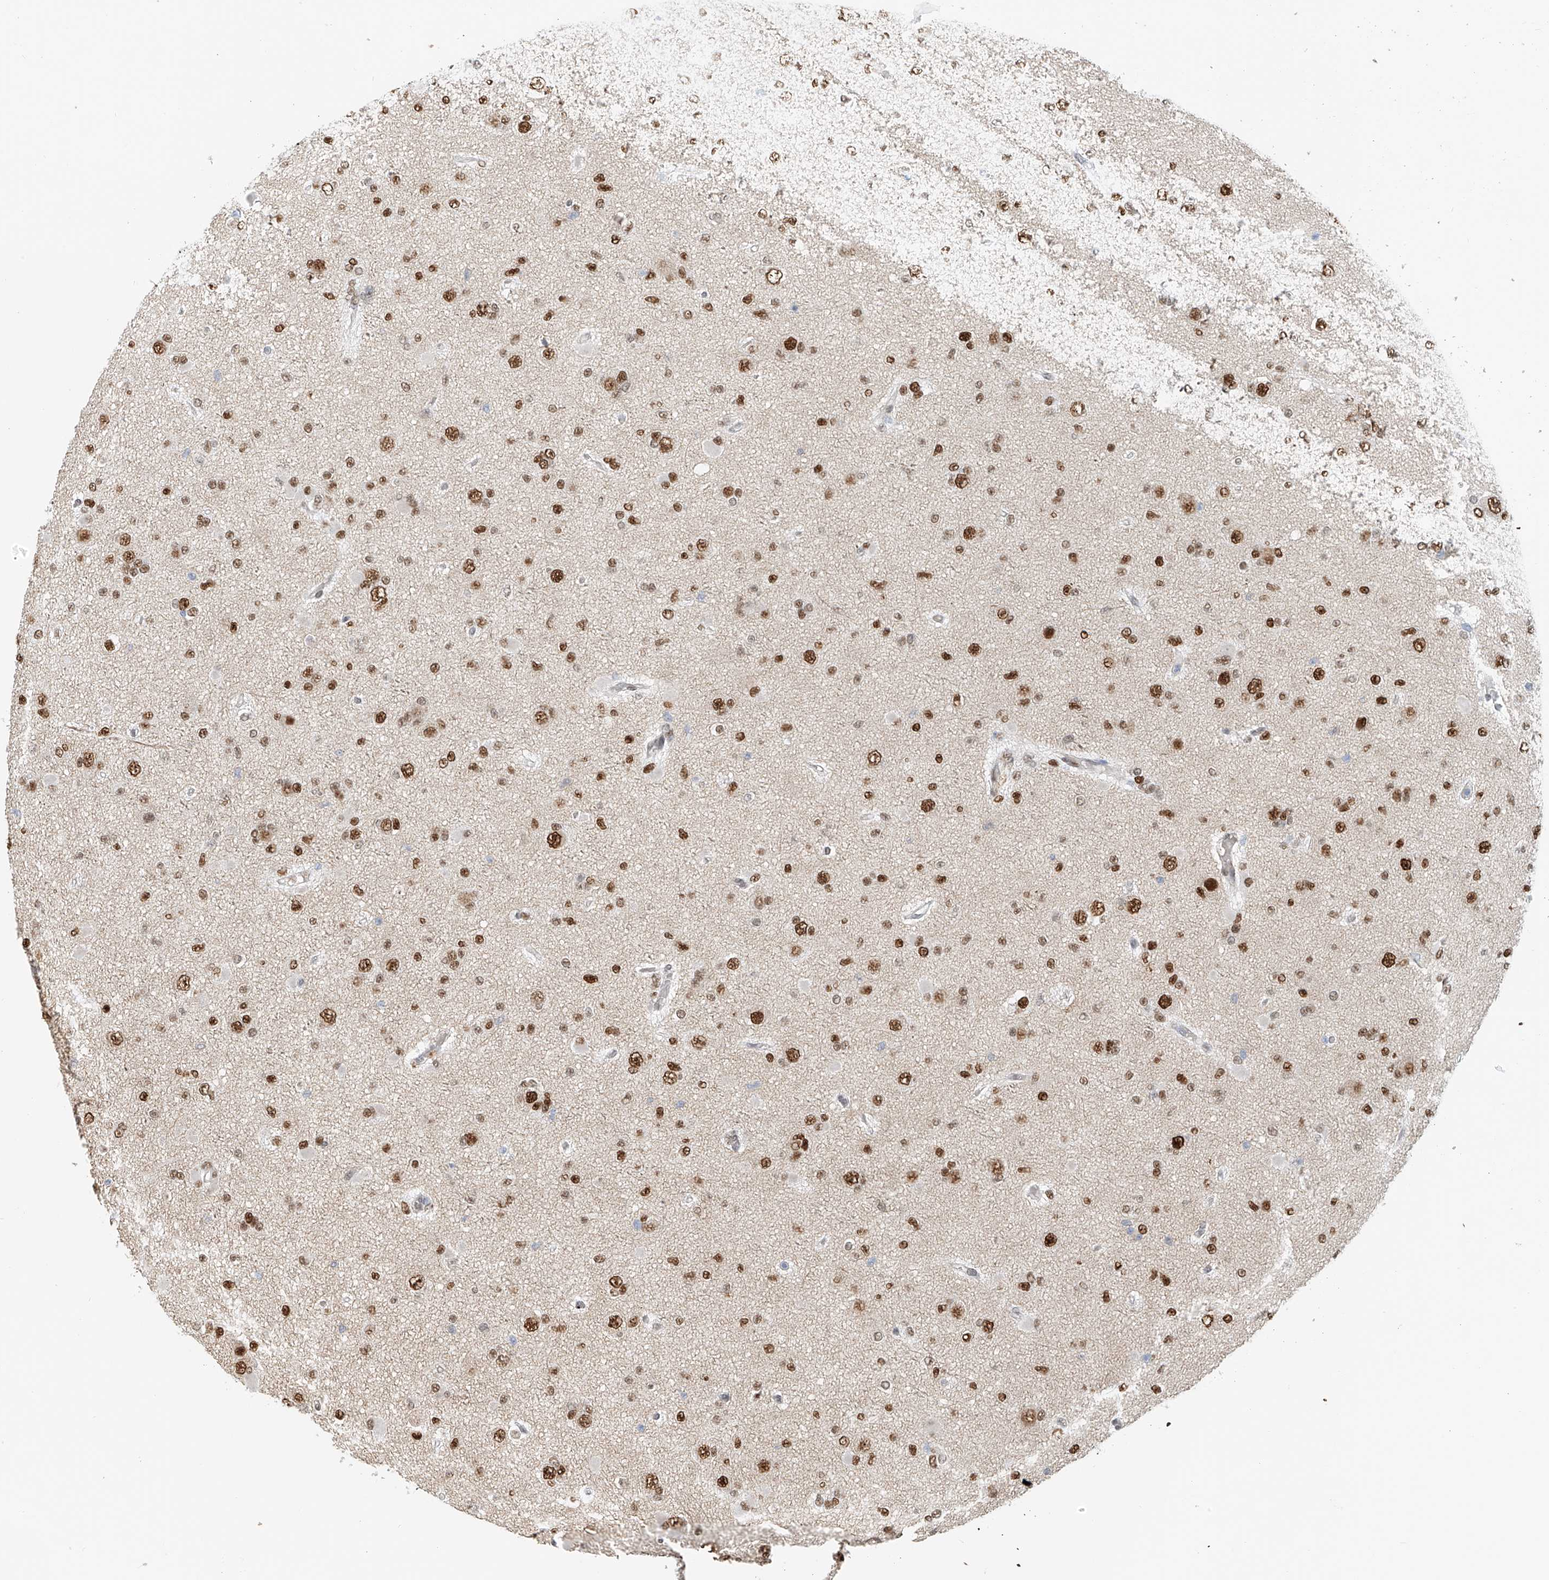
{"staining": {"intensity": "moderate", "quantity": ">75%", "location": "nuclear"}, "tissue": "glioma", "cell_type": "Tumor cells", "image_type": "cancer", "snomed": [{"axis": "morphology", "description": "Glioma, malignant, Low grade"}, {"axis": "topography", "description": "Brain"}], "caption": "About >75% of tumor cells in low-grade glioma (malignant) reveal moderate nuclear protein staining as visualized by brown immunohistochemical staining.", "gene": "ZNF514", "patient": {"sex": "female", "age": 22}}